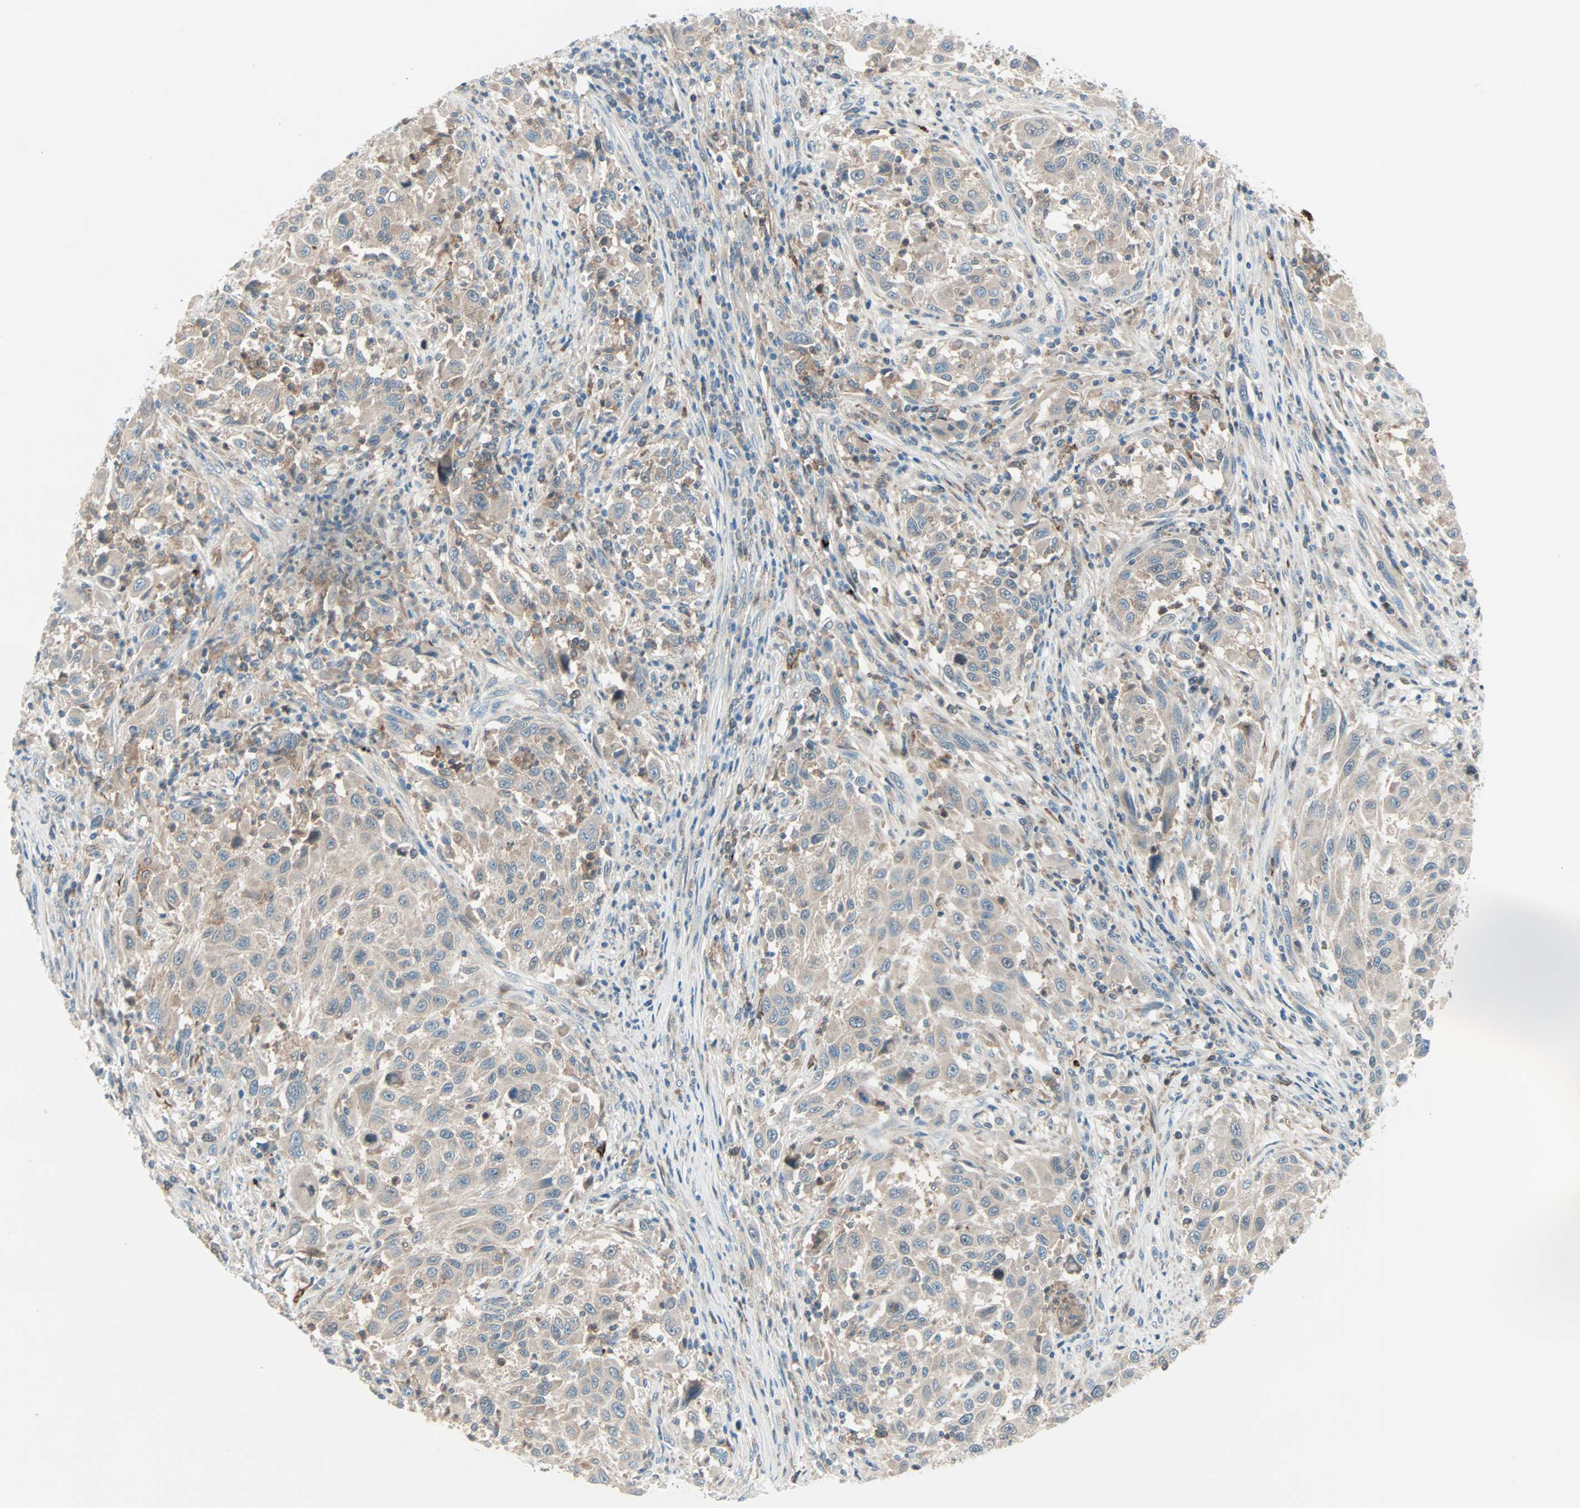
{"staining": {"intensity": "weak", "quantity": "25%-75%", "location": "cytoplasmic/membranous"}, "tissue": "melanoma", "cell_type": "Tumor cells", "image_type": "cancer", "snomed": [{"axis": "morphology", "description": "Malignant melanoma, Metastatic site"}, {"axis": "topography", "description": "Lymph node"}], "caption": "Melanoma stained with DAB (3,3'-diaminobenzidine) immunohistochemistry (IHC) displays low levels of weak cytoplasmic/membranous expression in approximately 25%-75% of tumor cells.", "gene": "SMIM8", "patient": {"sex": "male", "age": 61}}